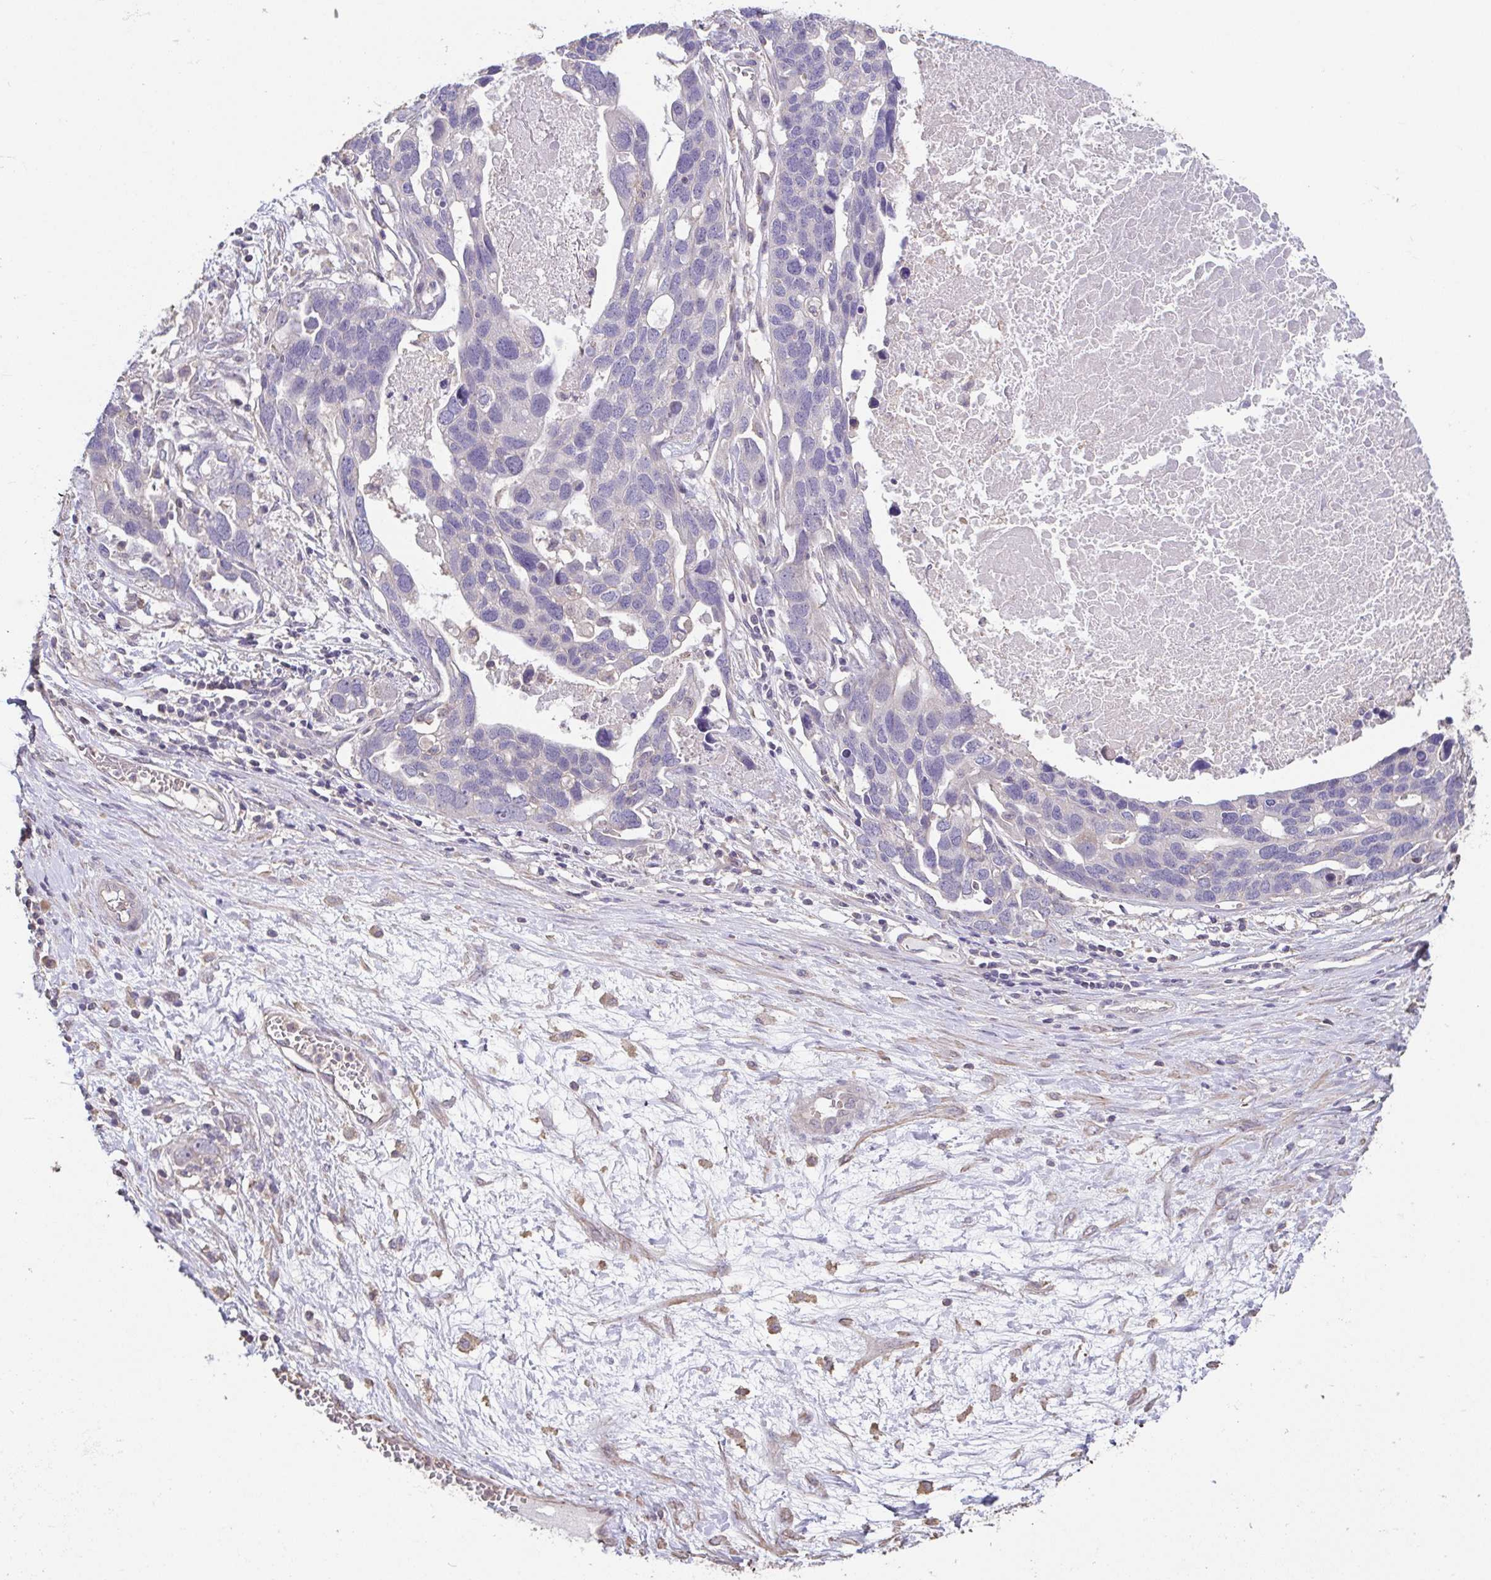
{"staining": {"intensity": "negative", "quantity": "none", "location": "none"}, "tissue": "ovarian cancer", "cell_type": "Tumor cells", "image_type": "cancer", "snomed": [{"axis": "morphology", "description": "Cystadenocarcinoma, serous, NOS"}, {"axis": "topography", "description": "Ovary"}], "caption": "DAB immunohistochemical staining of human serous cystadenocarcinoma (ovarian) demonstrates no significant staining in tumor cells. The staining was performed using DAB to visualize the protein expression in brown, while the nuclei were stained in blue with hematoxylin (Magnification: 20x).", "gene": "ACTRT2", "patient": {"sex": "female", "age": 54}}